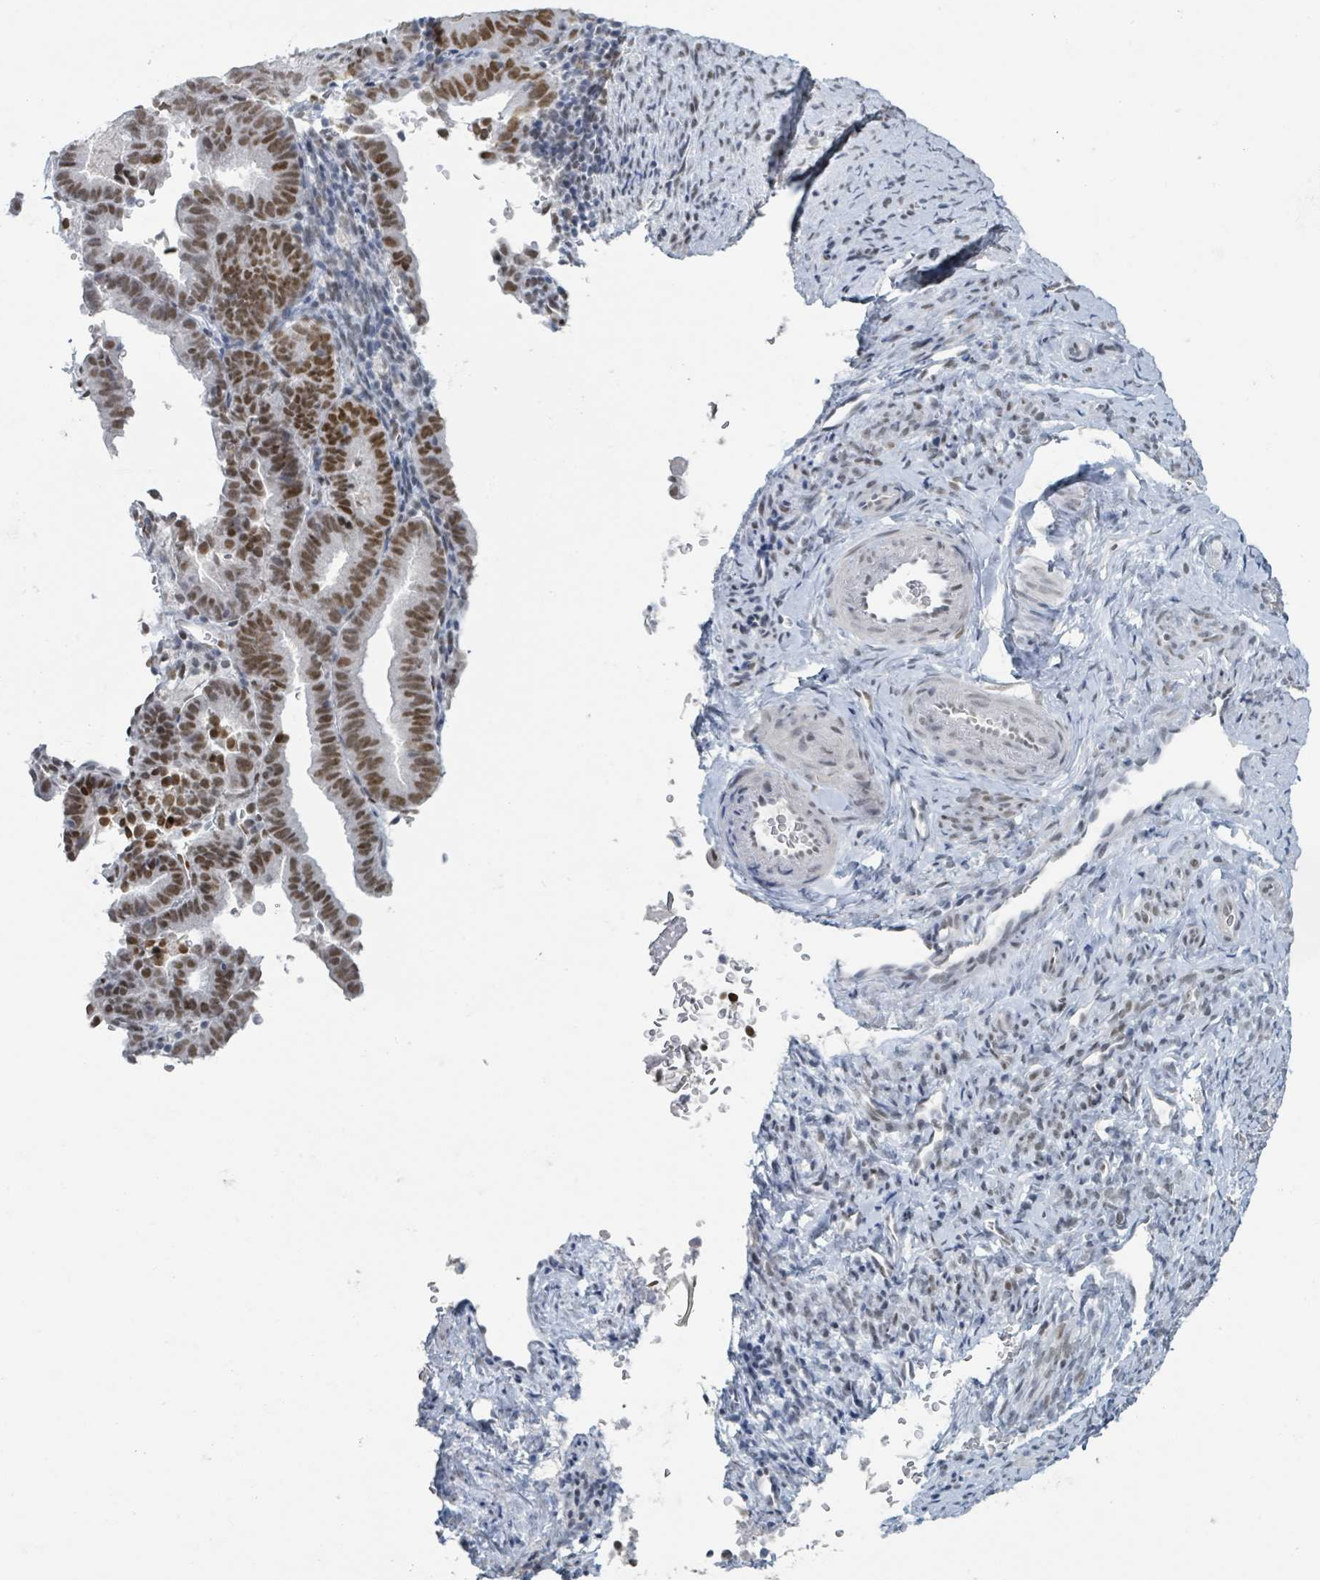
{"staining": {"intensity": "moderate", "quantity": ">75%", "location": "nuclear"}, "tissue": "endometrial cancer", "cell_type": "Tumor cells", "image_type": "cancer", "snomed": [{"axis": "morphology", "description": "Adenocarcinoma, NOS"}, {"axis": "topography", "description": "Endometrium"}], "caption": "A high-resolution micrograph shows immunohistochemistry (IHC) staining of endometrial cancer (adenocarcinoma), which displays moderate nuclear positivity in approximately >75% of tumor cells.", "gene": "EHMT2", "patient": {"sex": "female", "age": 70}}